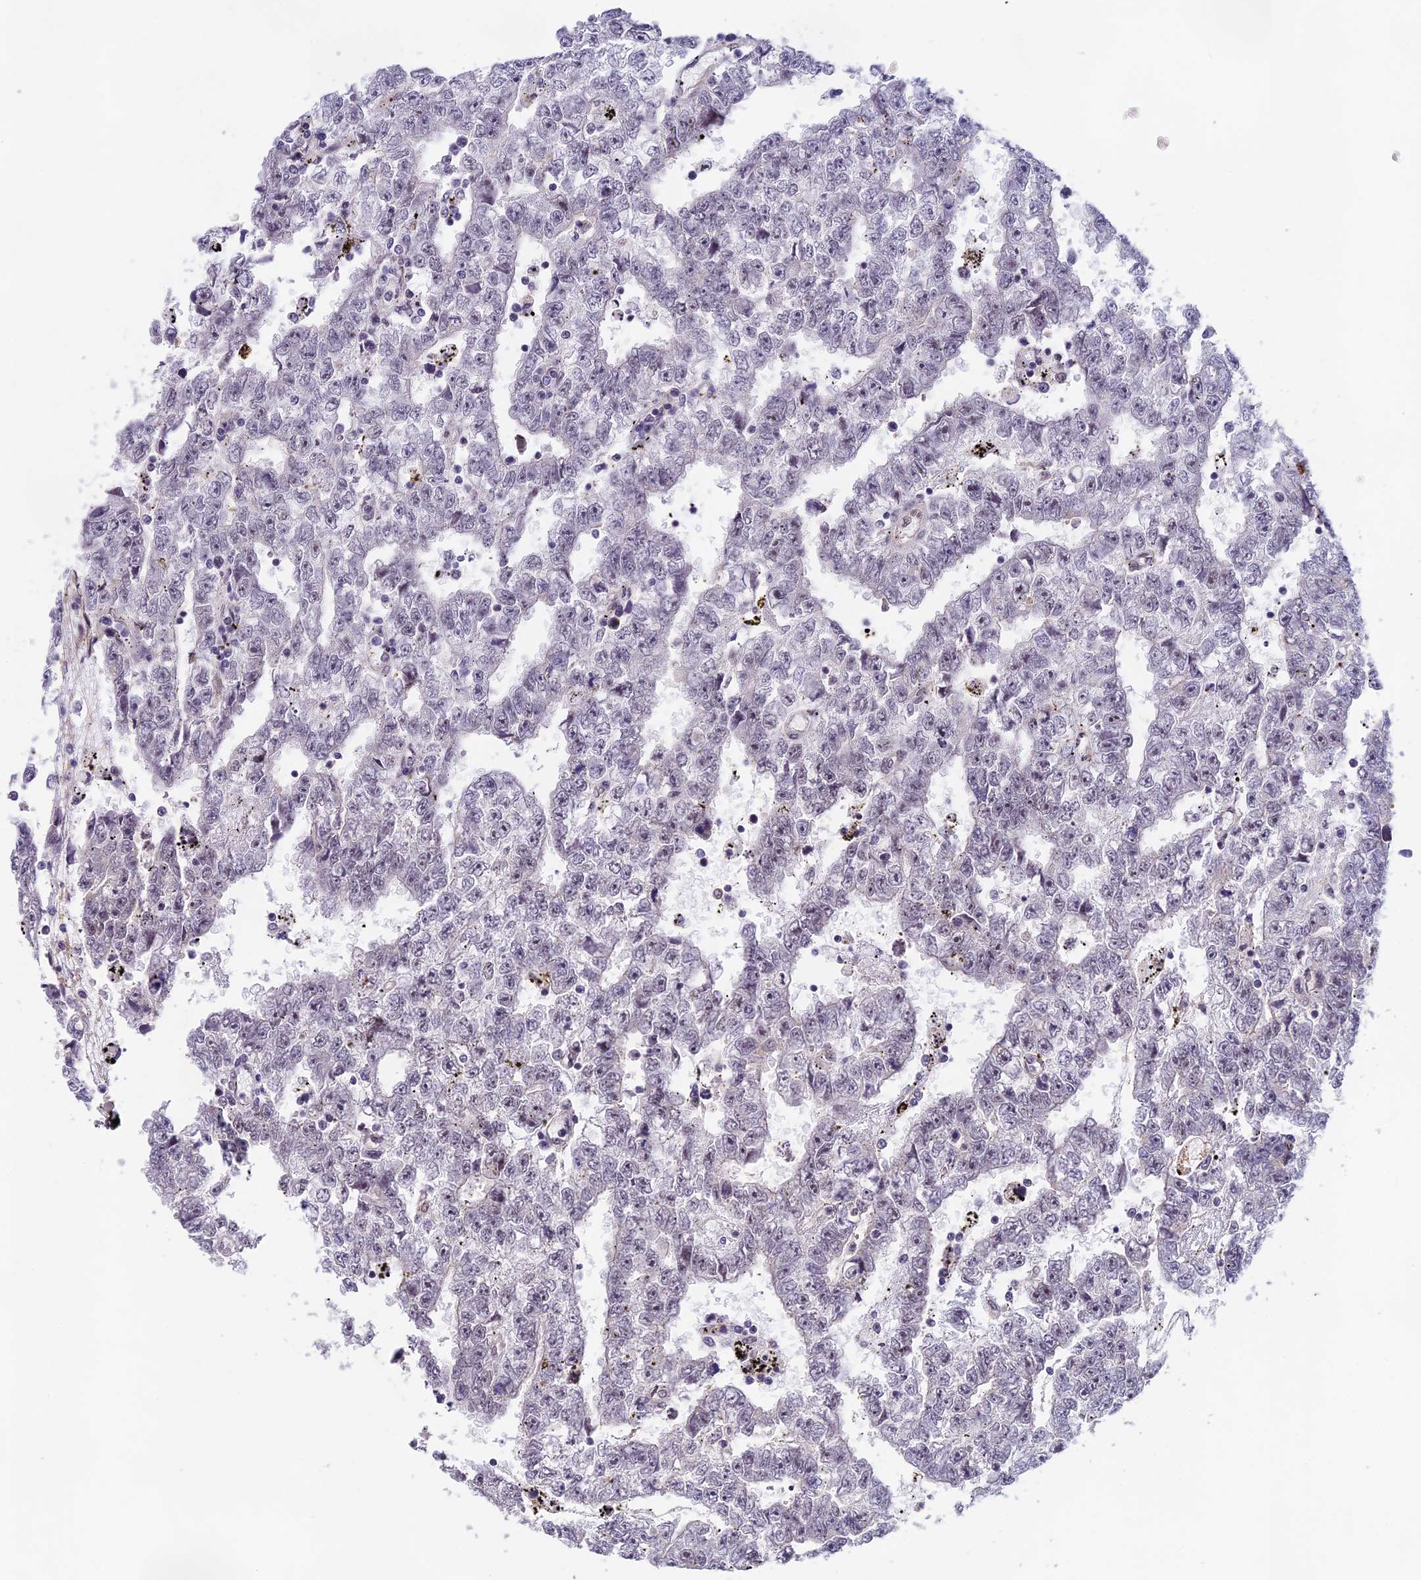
{"staining": {"intensity": "negative", "quantity": "none", "location": "none"}, "tissue": "testis cancer", "cell_type": "Tumor cells", "image_type": "cancer", "snomed": [{"axis": "morphology", "description": "Carcinoma, Embryonal, NOS"}, {"axis": "topography", "description": "Testis"}], "caption": "Testis embryonal carcinoma was stained to show a protein in brown. There is no significant expression in tumor cells. (Brightfield microscopy of DAB immunohistochemistry (IHC) at high magnification).", "gene": "MORF4L1", "patient": {"sex": "male", "age": 25}}